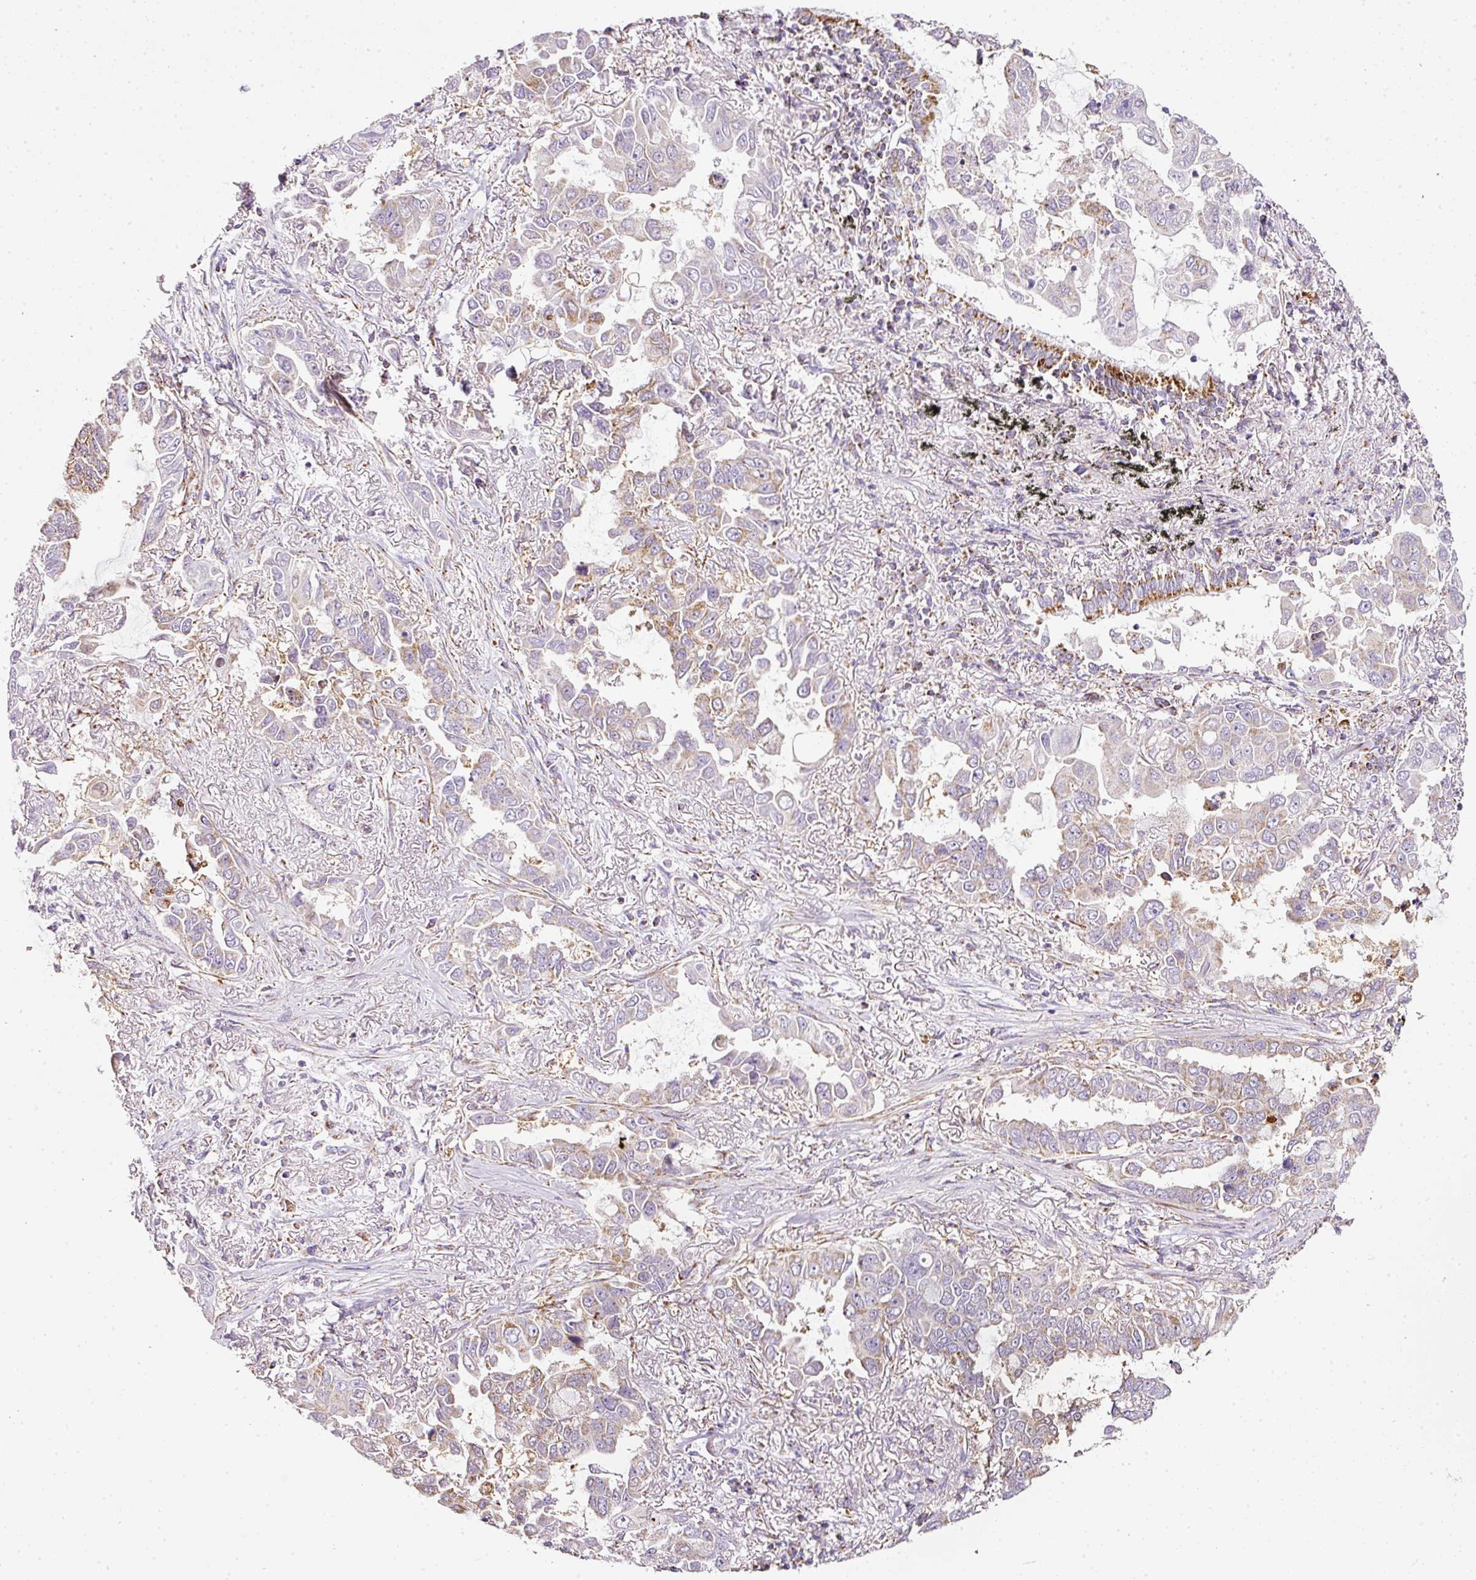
{"staining": {"intensity": "moderate", "quantity": "<25%", "location": "cytoplasmic/membranous"}, "tissue": "lung cancer", "cell_type": "Tumor cells", "image_type": "cancer", "snomed": [{"axis": "morphology", "description": "Adenocarcinoma, NOS"}, {"axis": "topography", "description": "Lung"}], "caption": "Immunohistochemistry (IHC) of human lung adenocarcinoma exhibits low levels of moderate cytoplasmic/membranous staining in about <25% of tumor cells.", "gene": "SDHA", "patient": {"sex": "male", "age": 64}}